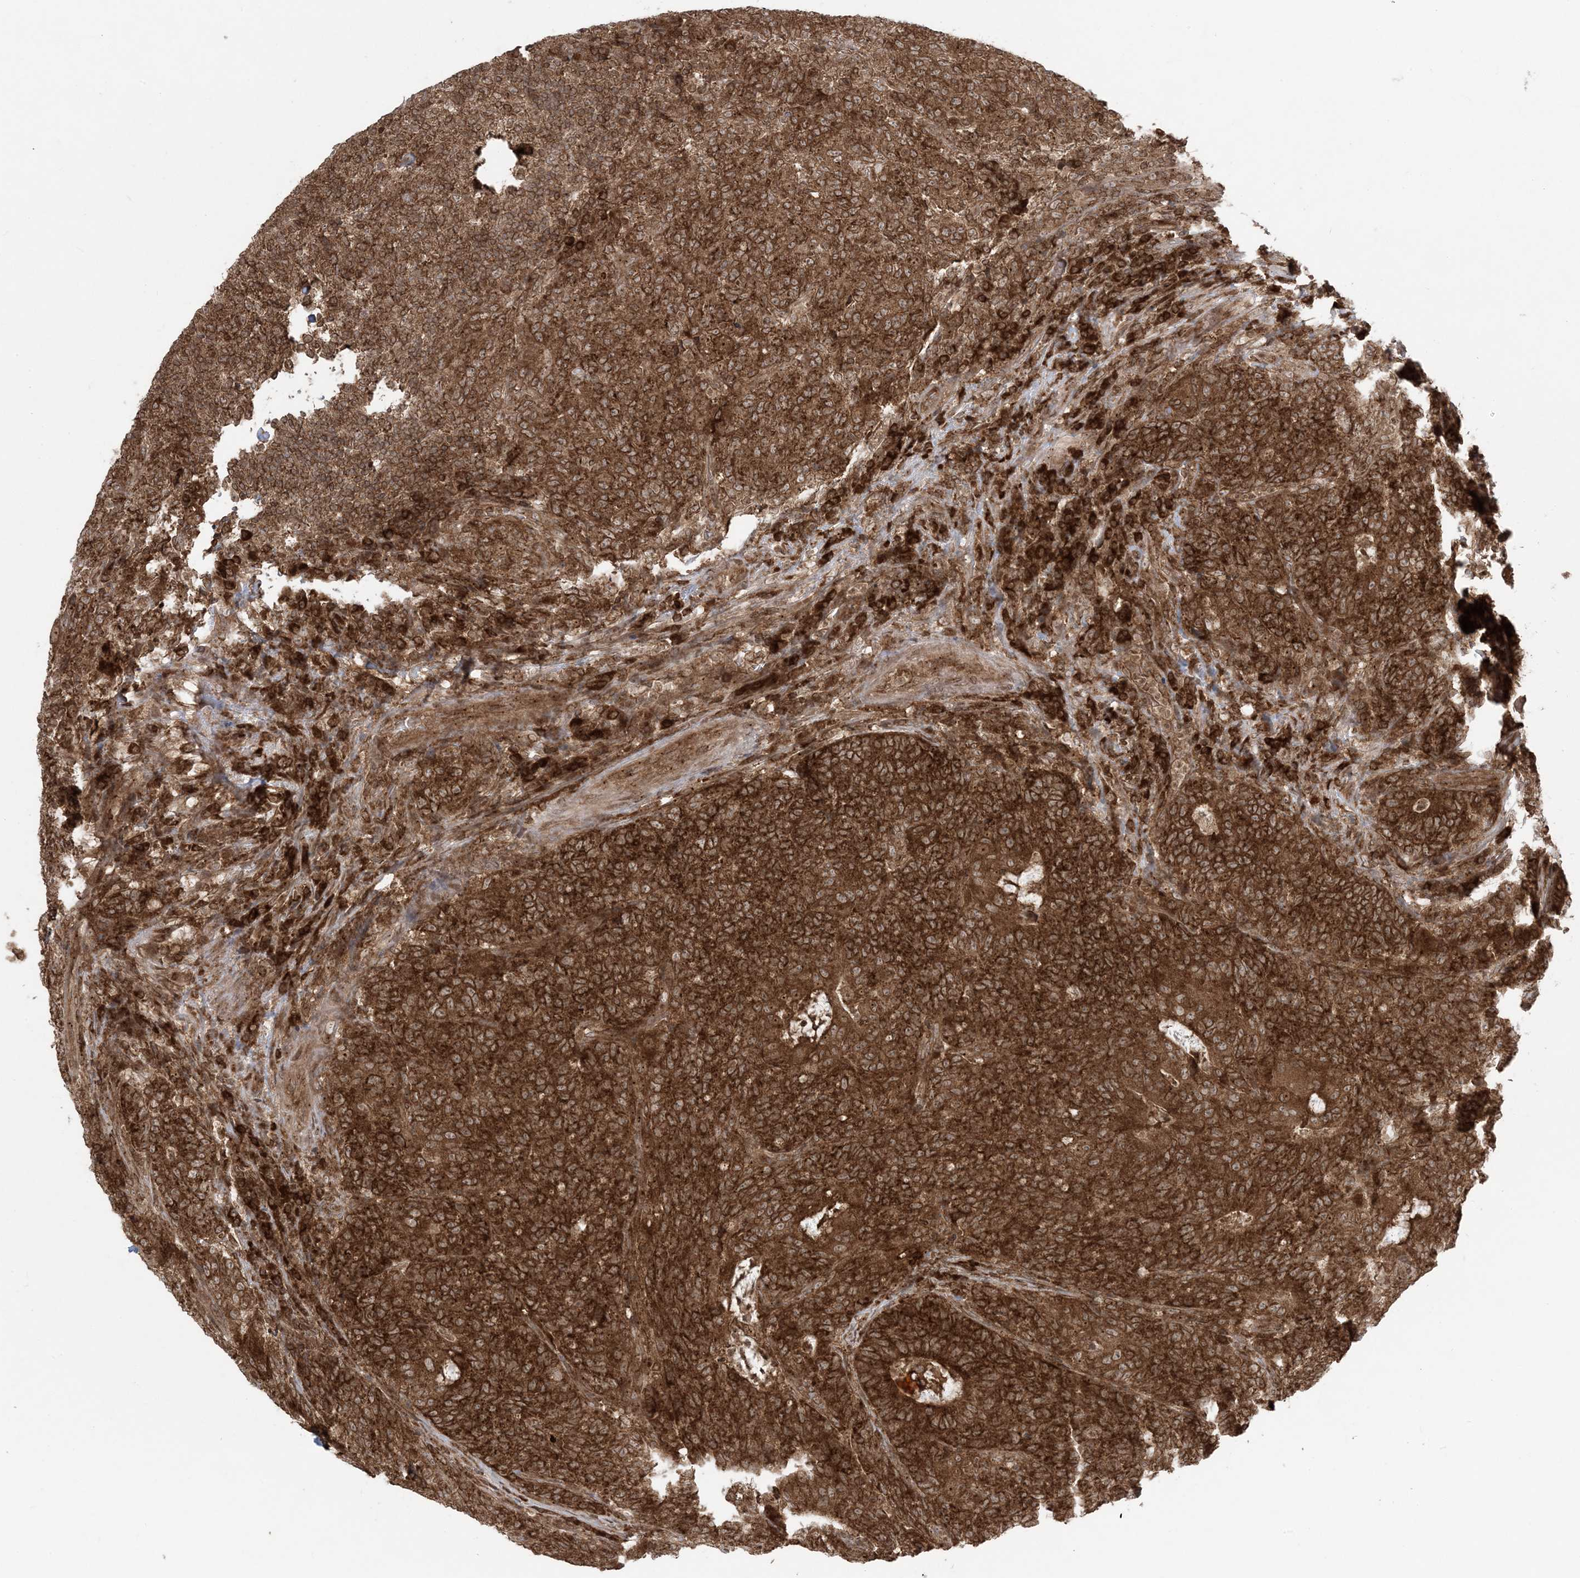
{"staining": {"intensity": "strong", "quantity": ">75%", "location": "cytoplasmic/membranous"}, "tissue": "colorectal cancer", "cell_type": "Tumor cells", "image_type": "cancer", "snomed": [{"axis": "morphology", "description": "Normal tissue, NOS"}, {"axis": "morphology", "description": "Adenocarcinoma, NOS"}, {"axis": "topography", "description": "Colon"}], "caption": "A histopathology image of colorectal cancer (adenocarcinoma) stained for a protein demonstrates strong cytoplasmic/membranous brown staining in tumor cells. (Stains: DAB in brown, nuclei in blue, Microscopy: brightfield microscopy at high magnification).", "gene": "DDX19B", "patient": {"sex": "female", "age": 75}}